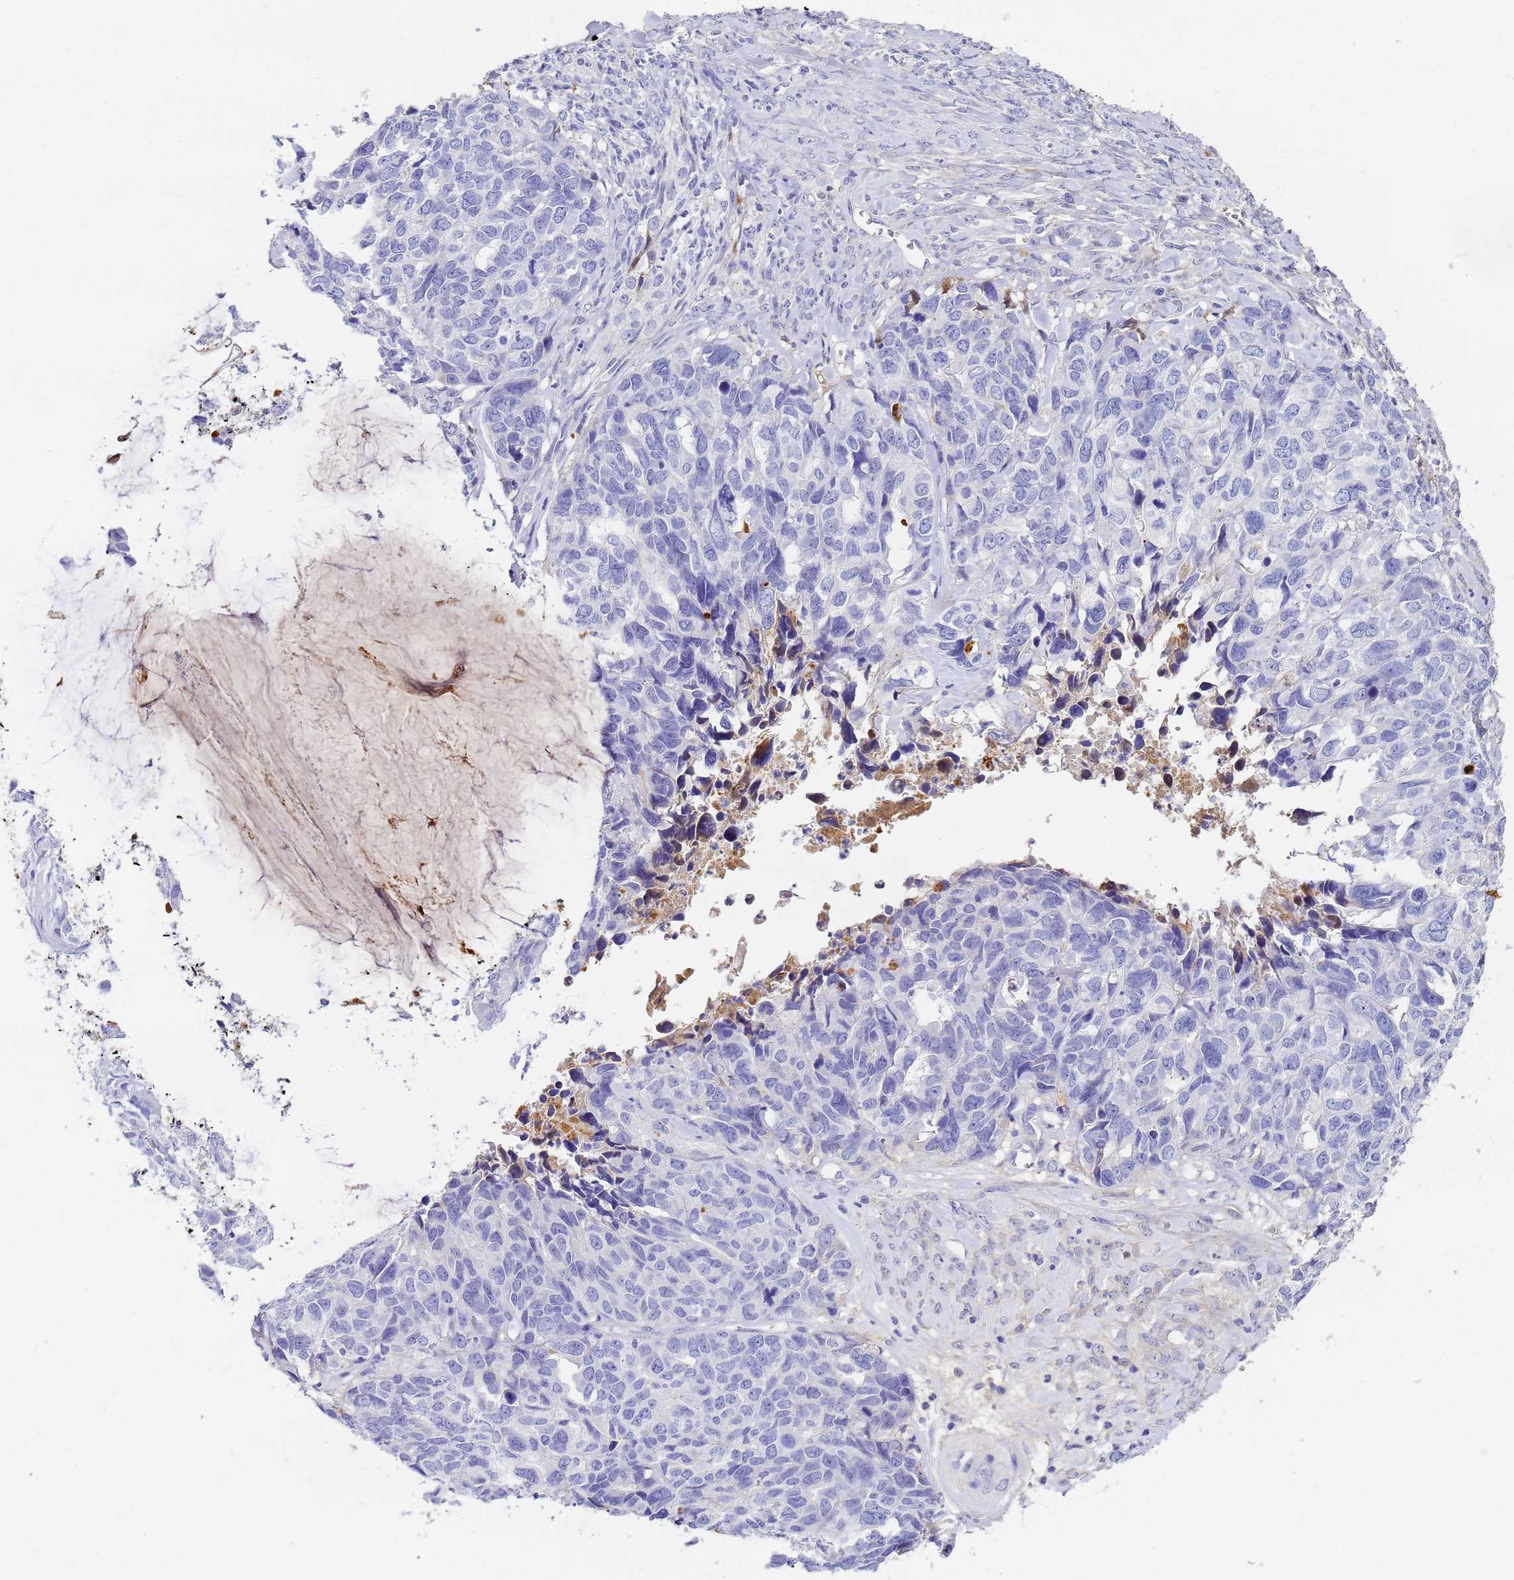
{"staining": {"intensity": "negative", "quantity": "none", "location": "none"}, "tissue": "ovarian cancer", "cell_type": "Tumor cells", "image_type": "cancer", "snomed": [{"axis": "morphology", "description": "Cystadenocarcinoma, serous, NOS"}, {"axis": "topography", "description": "Ovary"}], "caption": "Immunohistochemistry image of neoplastic tissue: human ovarian cancer (serous cystadenocarcinoma) stained with DAB (3,3'-diaminobenzidine) reveals no significant protein expression in tumor cells.", "gene": "CFHR2", "patient": {"sex": "female", "age": 79}}